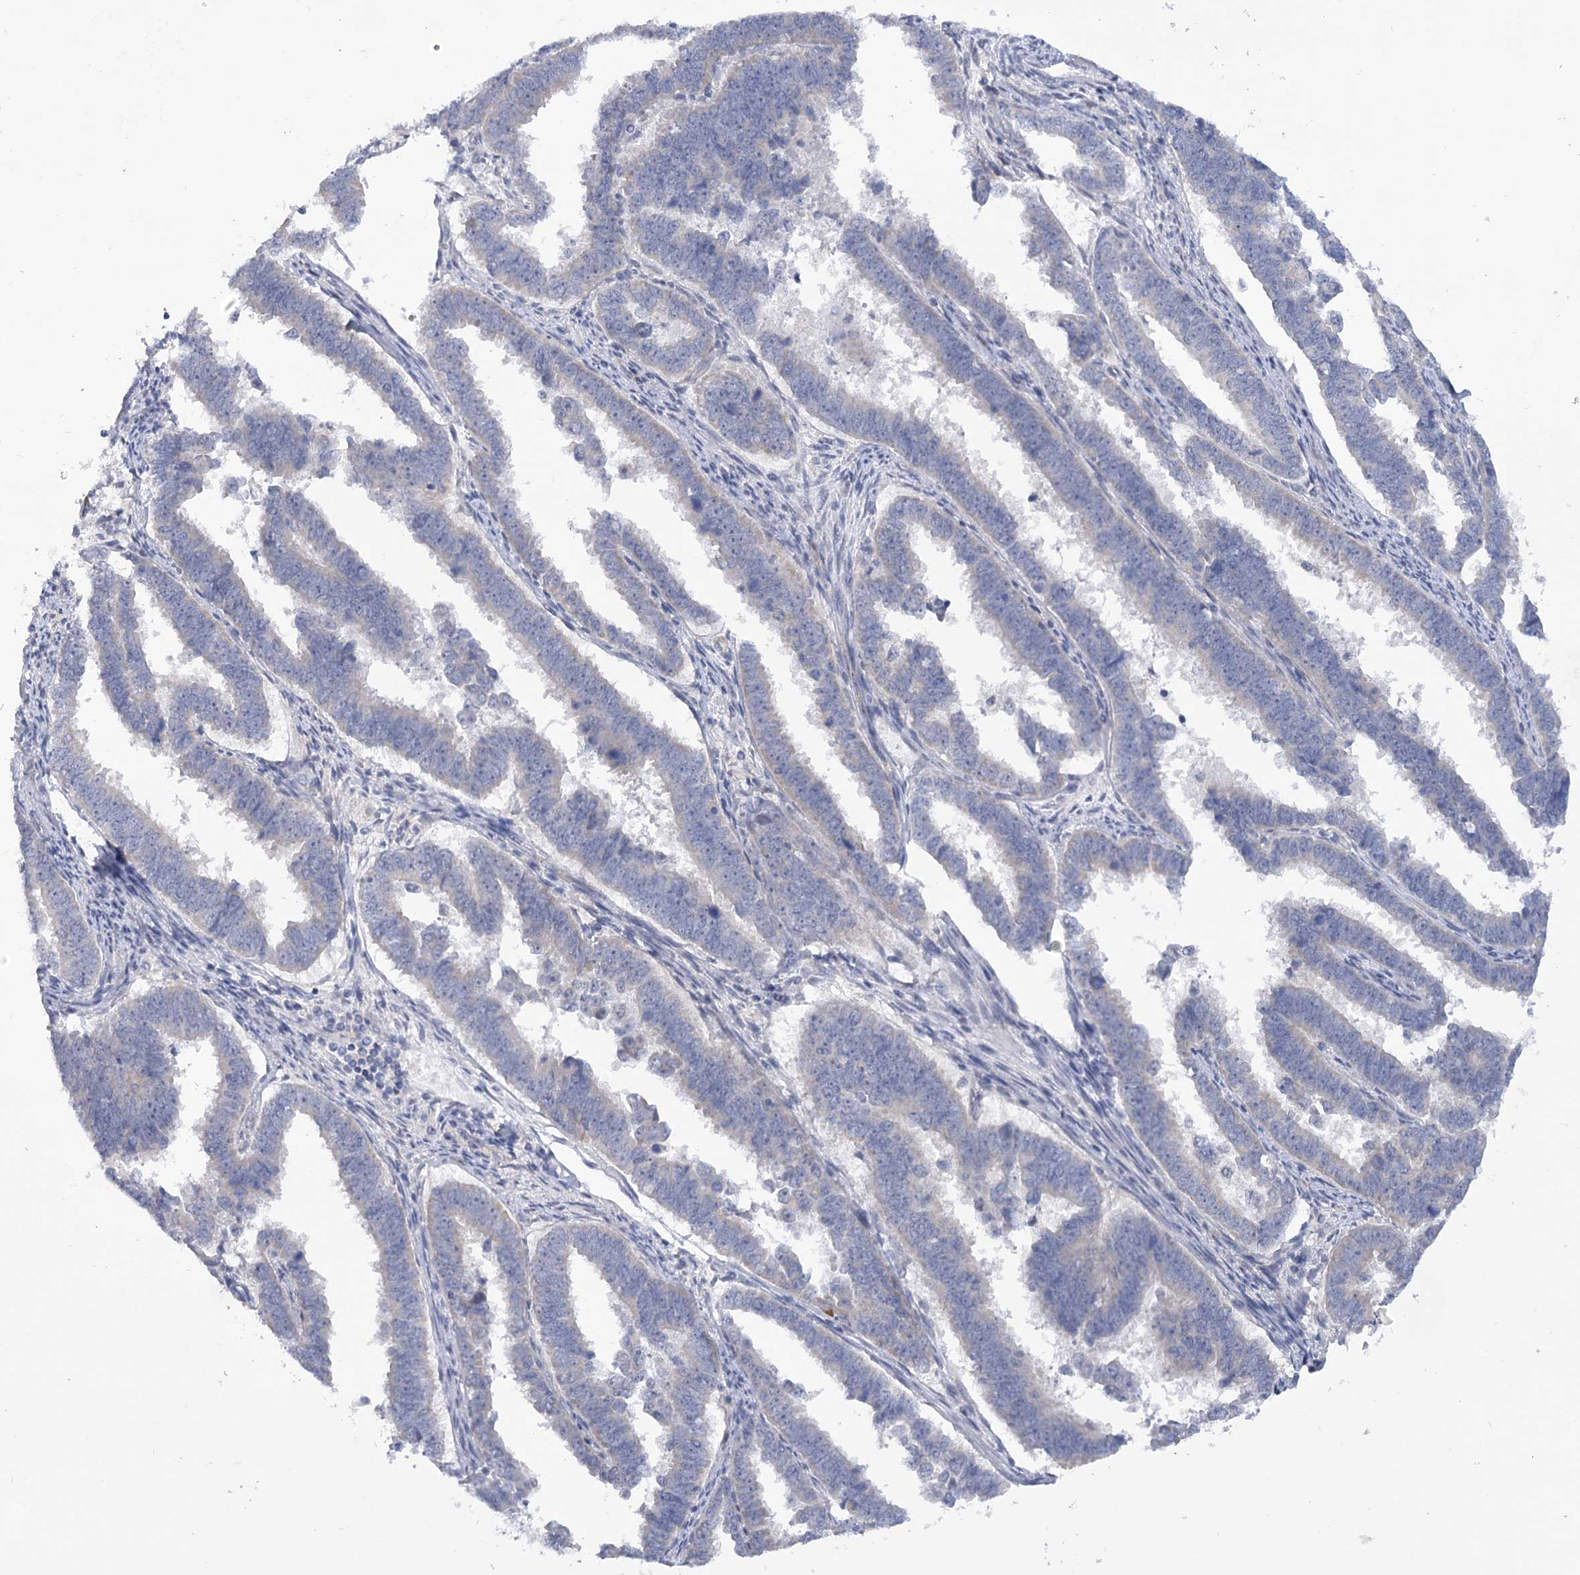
{"staining": {"intensity": "negative", "quantity": "none", "location": "none"}, "tissue": "endometrial cancer", "cell_type": "Tumor cells", "image_type": "cancer", "snomed": [{"axis": "morphology", "description": "Adenocarcinoma, NOS"}, {"axis": "topography", "description": "Endometrium"}], "caption": "Immunohistochemistry (IHC) micrograph of human endometrial cancer stained for a protein (brown), which reveals no positivity in tumor cells.", "gene": "DCUN1D1", "patient": {"sex": "female", "age": 75}}